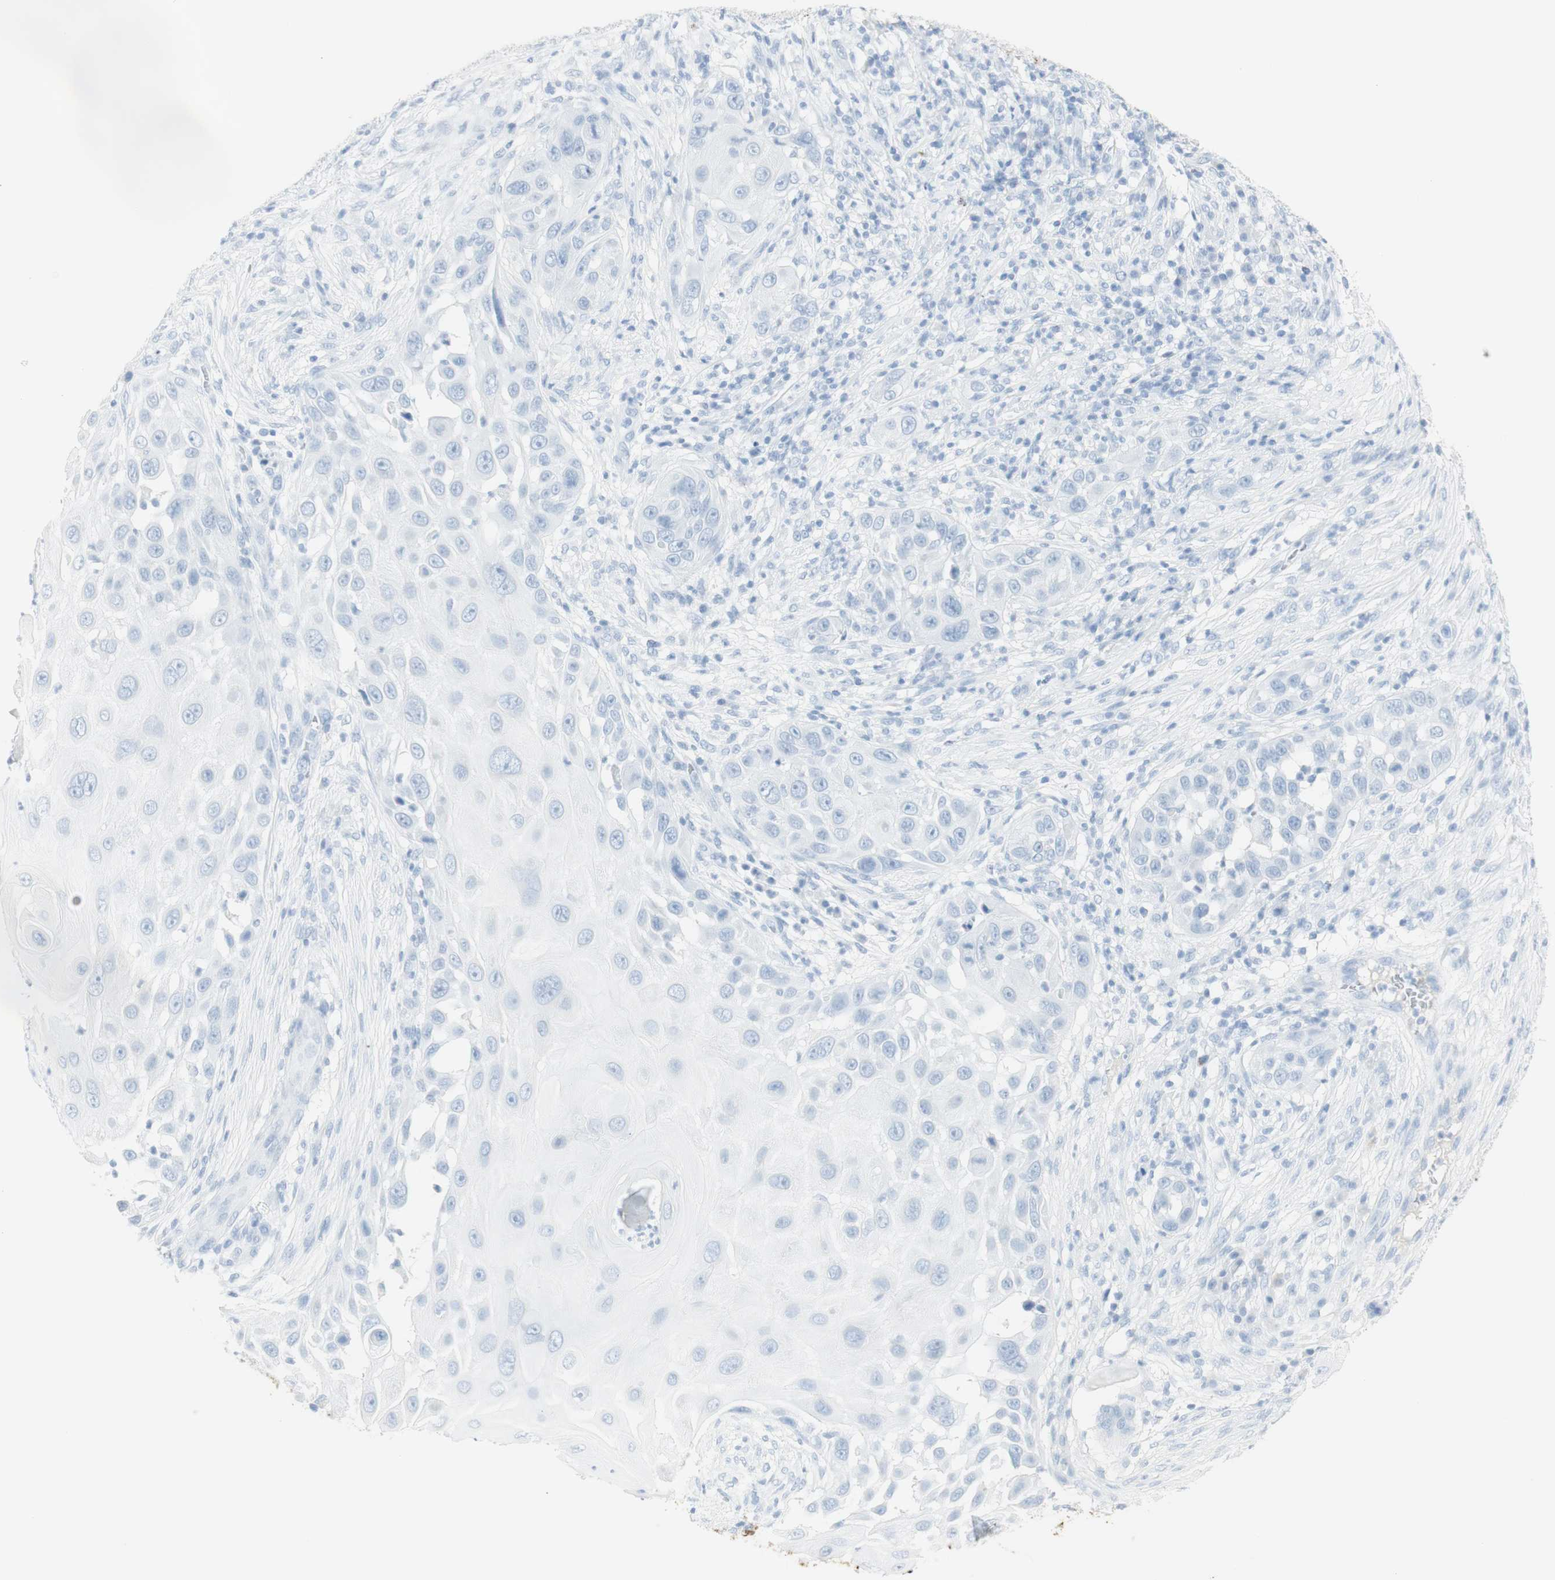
{"staining": {"intensity": "negative", "quantity": "none", "location": "none"}, "tissue": "skin cancer", "cell_type": "Tumor cells", "image_type": "cancer", "snomed": [{"axis": "morphology", "description": "Squamous cell carcinoma, NOS"}, {"axis": "topography", "description": "Skin"}], "caption": "Tumor cells are negative for protein expression in human skin cancer (squamous cell carcinoma).", "gene": "NAPSA", "patient": {"sex": "female", "age": 44}}